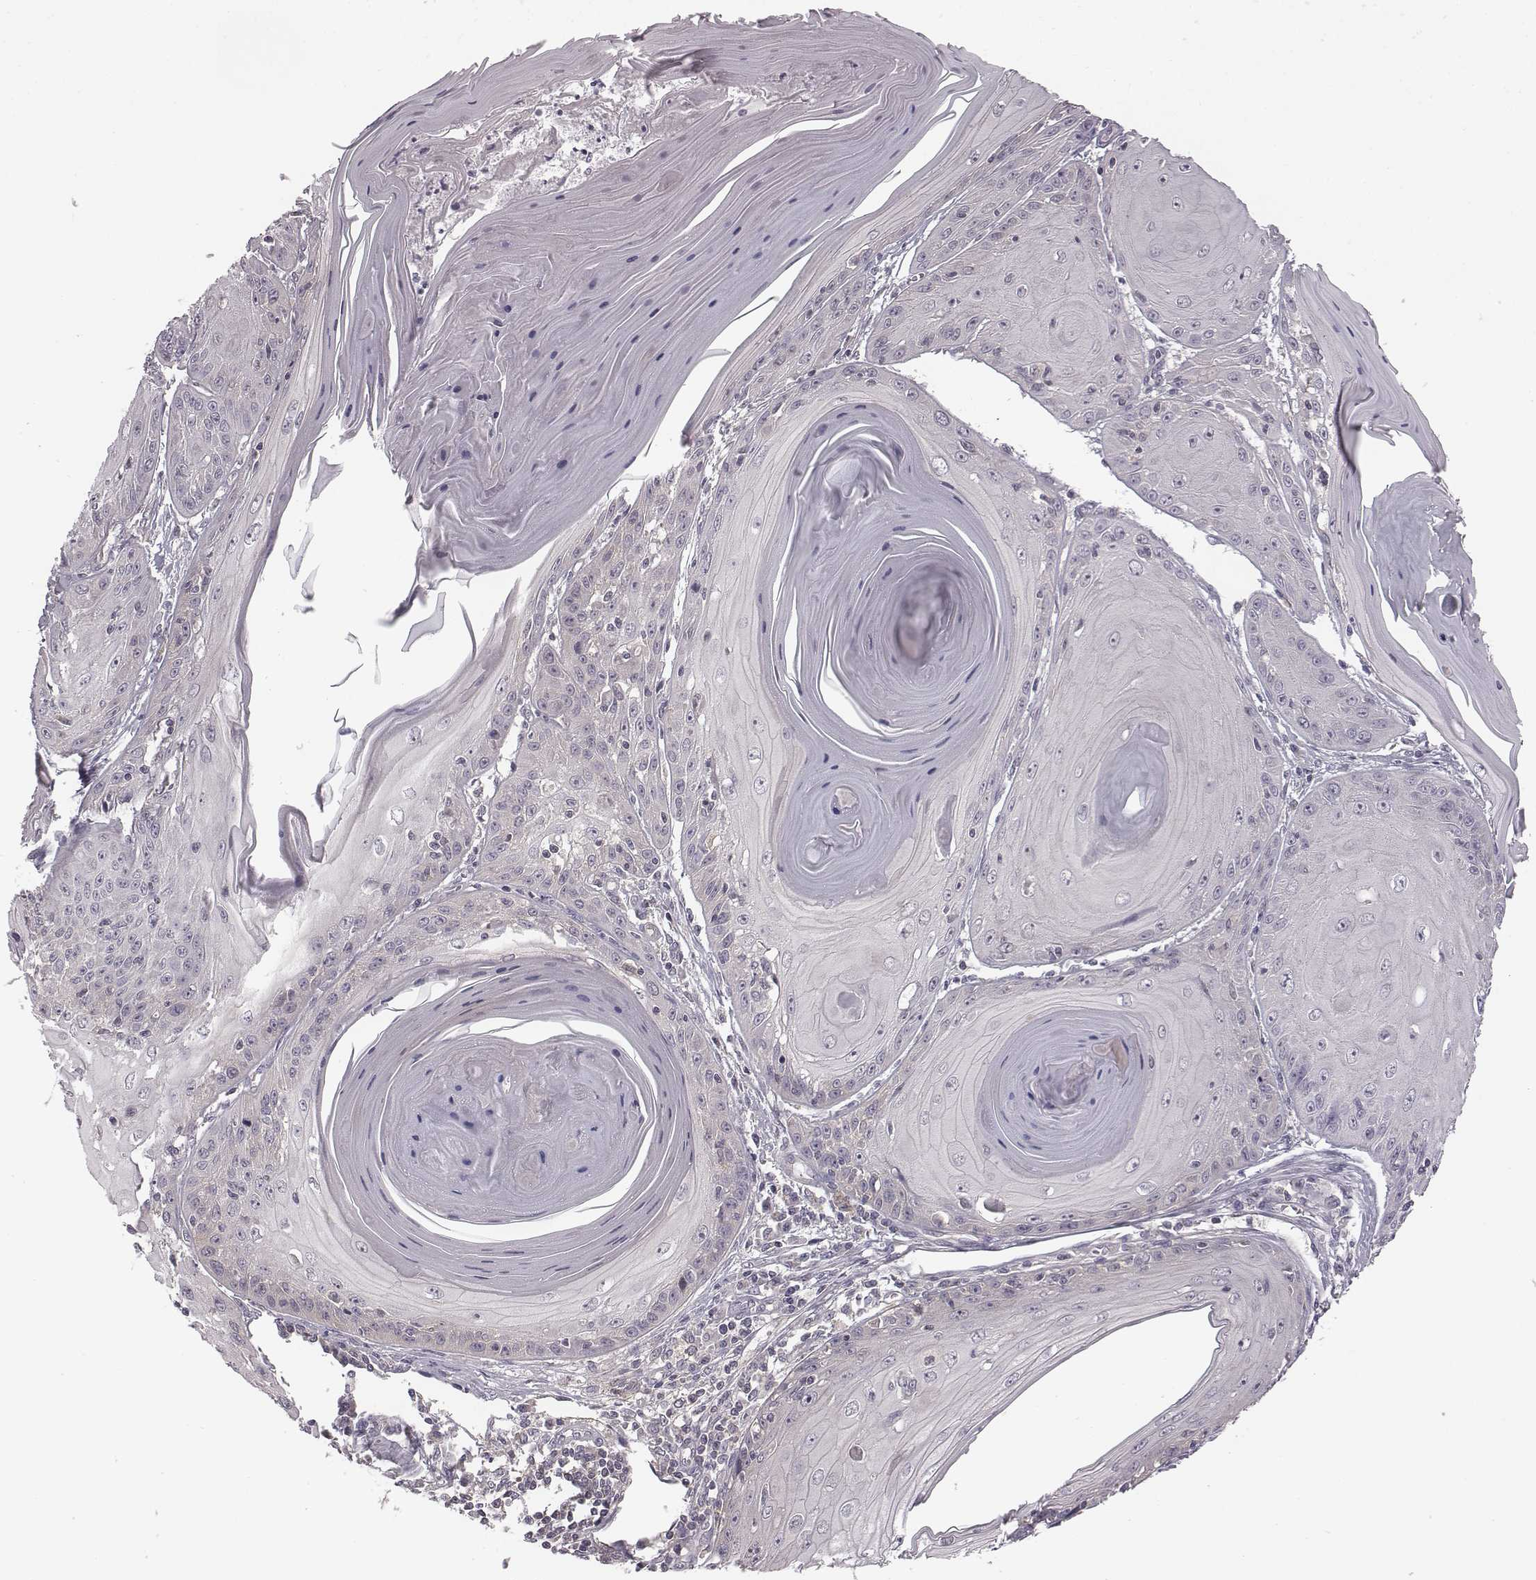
{"staining": {"intensity": "negative", "quantity": "none", "location": "none"}, "tissue": "skin cancer", "cell_type": "Tumor cells", "image_type": "cancer", "snomed": [{"axis": "morphology", "description": "Squamous cell carcinoma, NOS"}, {"axis": "topography", "description": "Skin"}, {"axis": "topography", "description": "Vulva"}], "caption": "Photomicrograph shows no protein positivity in tumor cells of skin cancer tissue.", "gene": "BICDL1", "patient": {"sex": "female", "age": 85}}